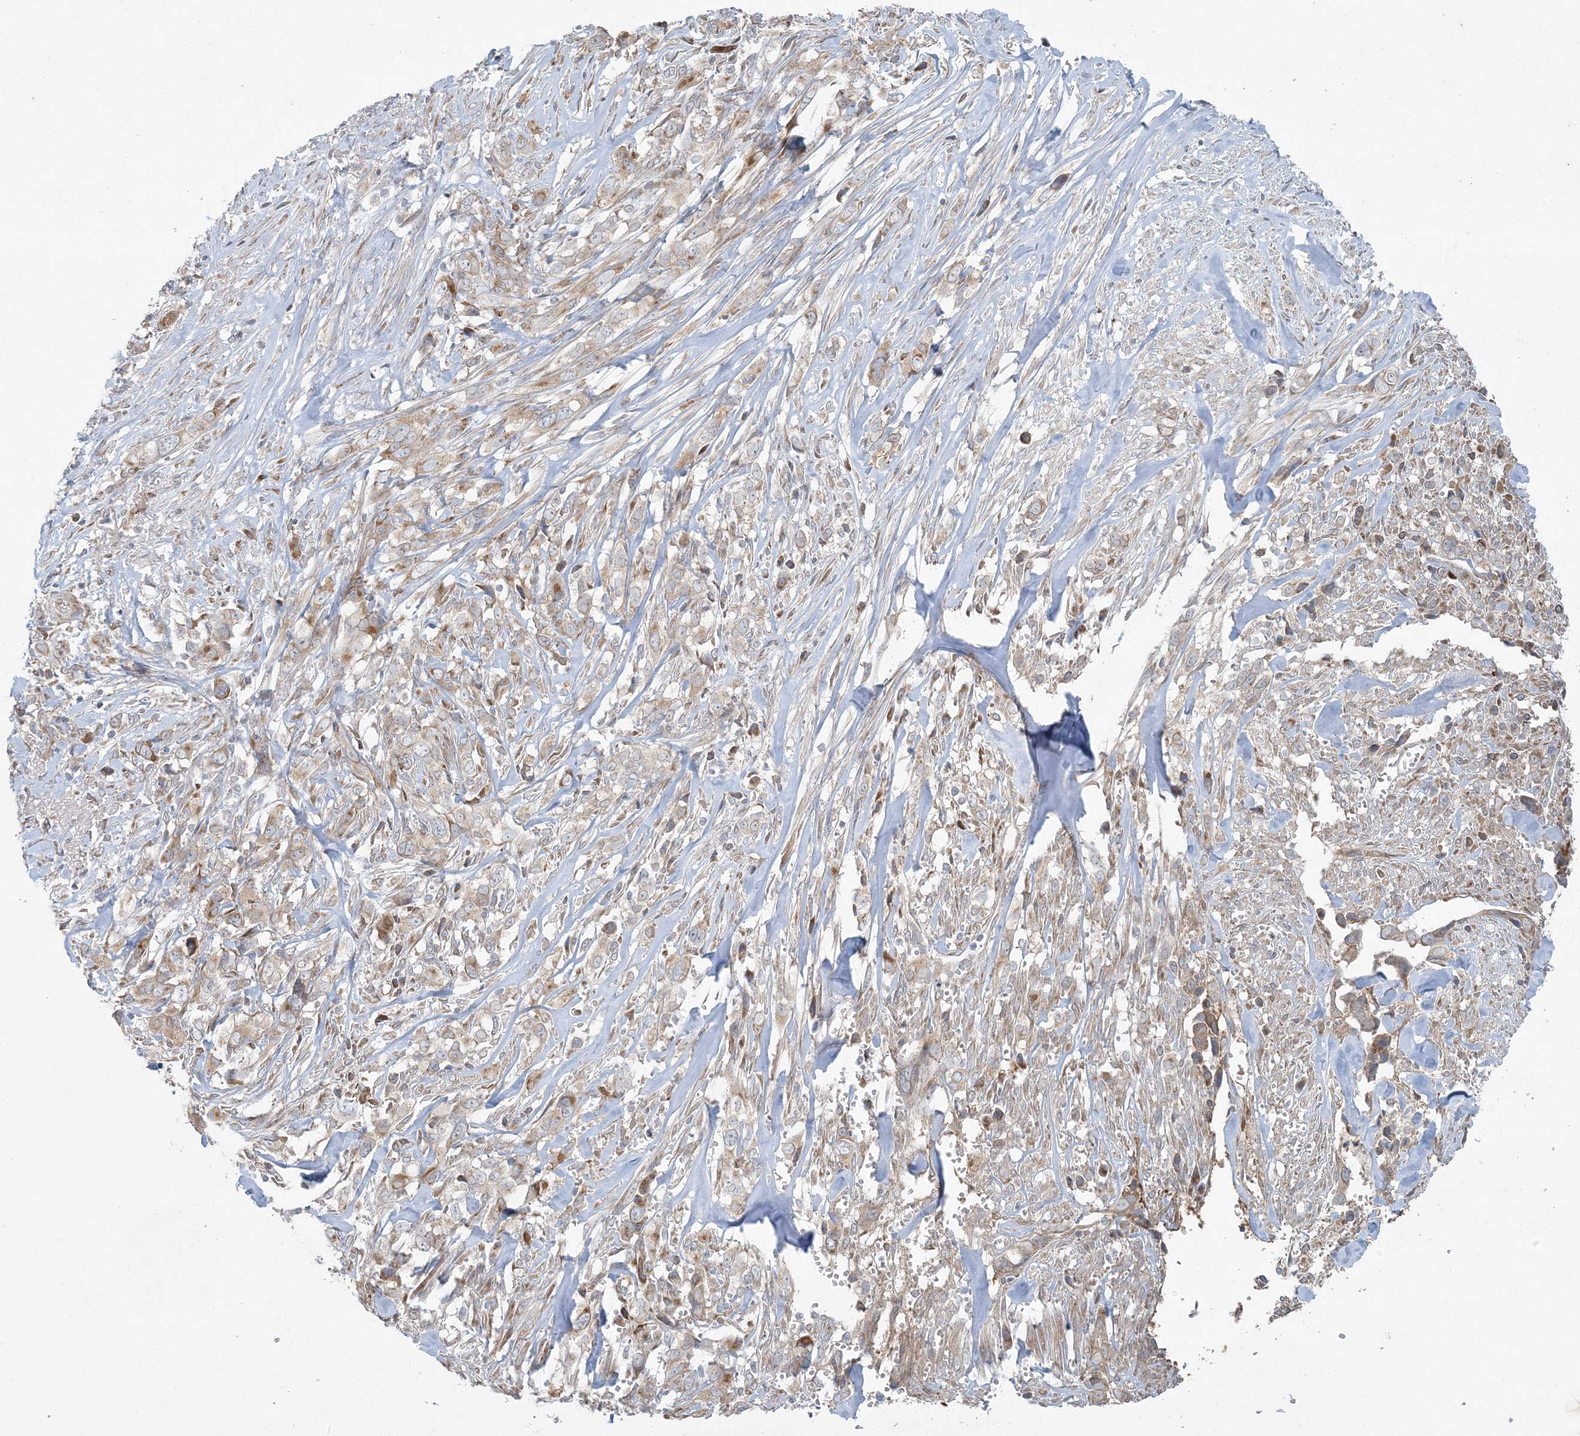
{"staining": {"intensity": "weak", "quantity": ">75%", "location": "cytoplasmic/membranous"}, "tissue": "liver cancer", "cell_type": "Tumor cells", "image_type": "cancer", "snomed": [{"axis": "morphology", "description": "Cholangiocarcinoma"}, {"axis": "topography", "description": "Liver"}], "caption": "The immunohistochemical stain highlights weak cytoplasmic/membranous positivity in tumor cells of cholangiocarcinoma (liver) tissue.", "gene": "ZNF263", "patient": {"sex": "female", "age": 79}}